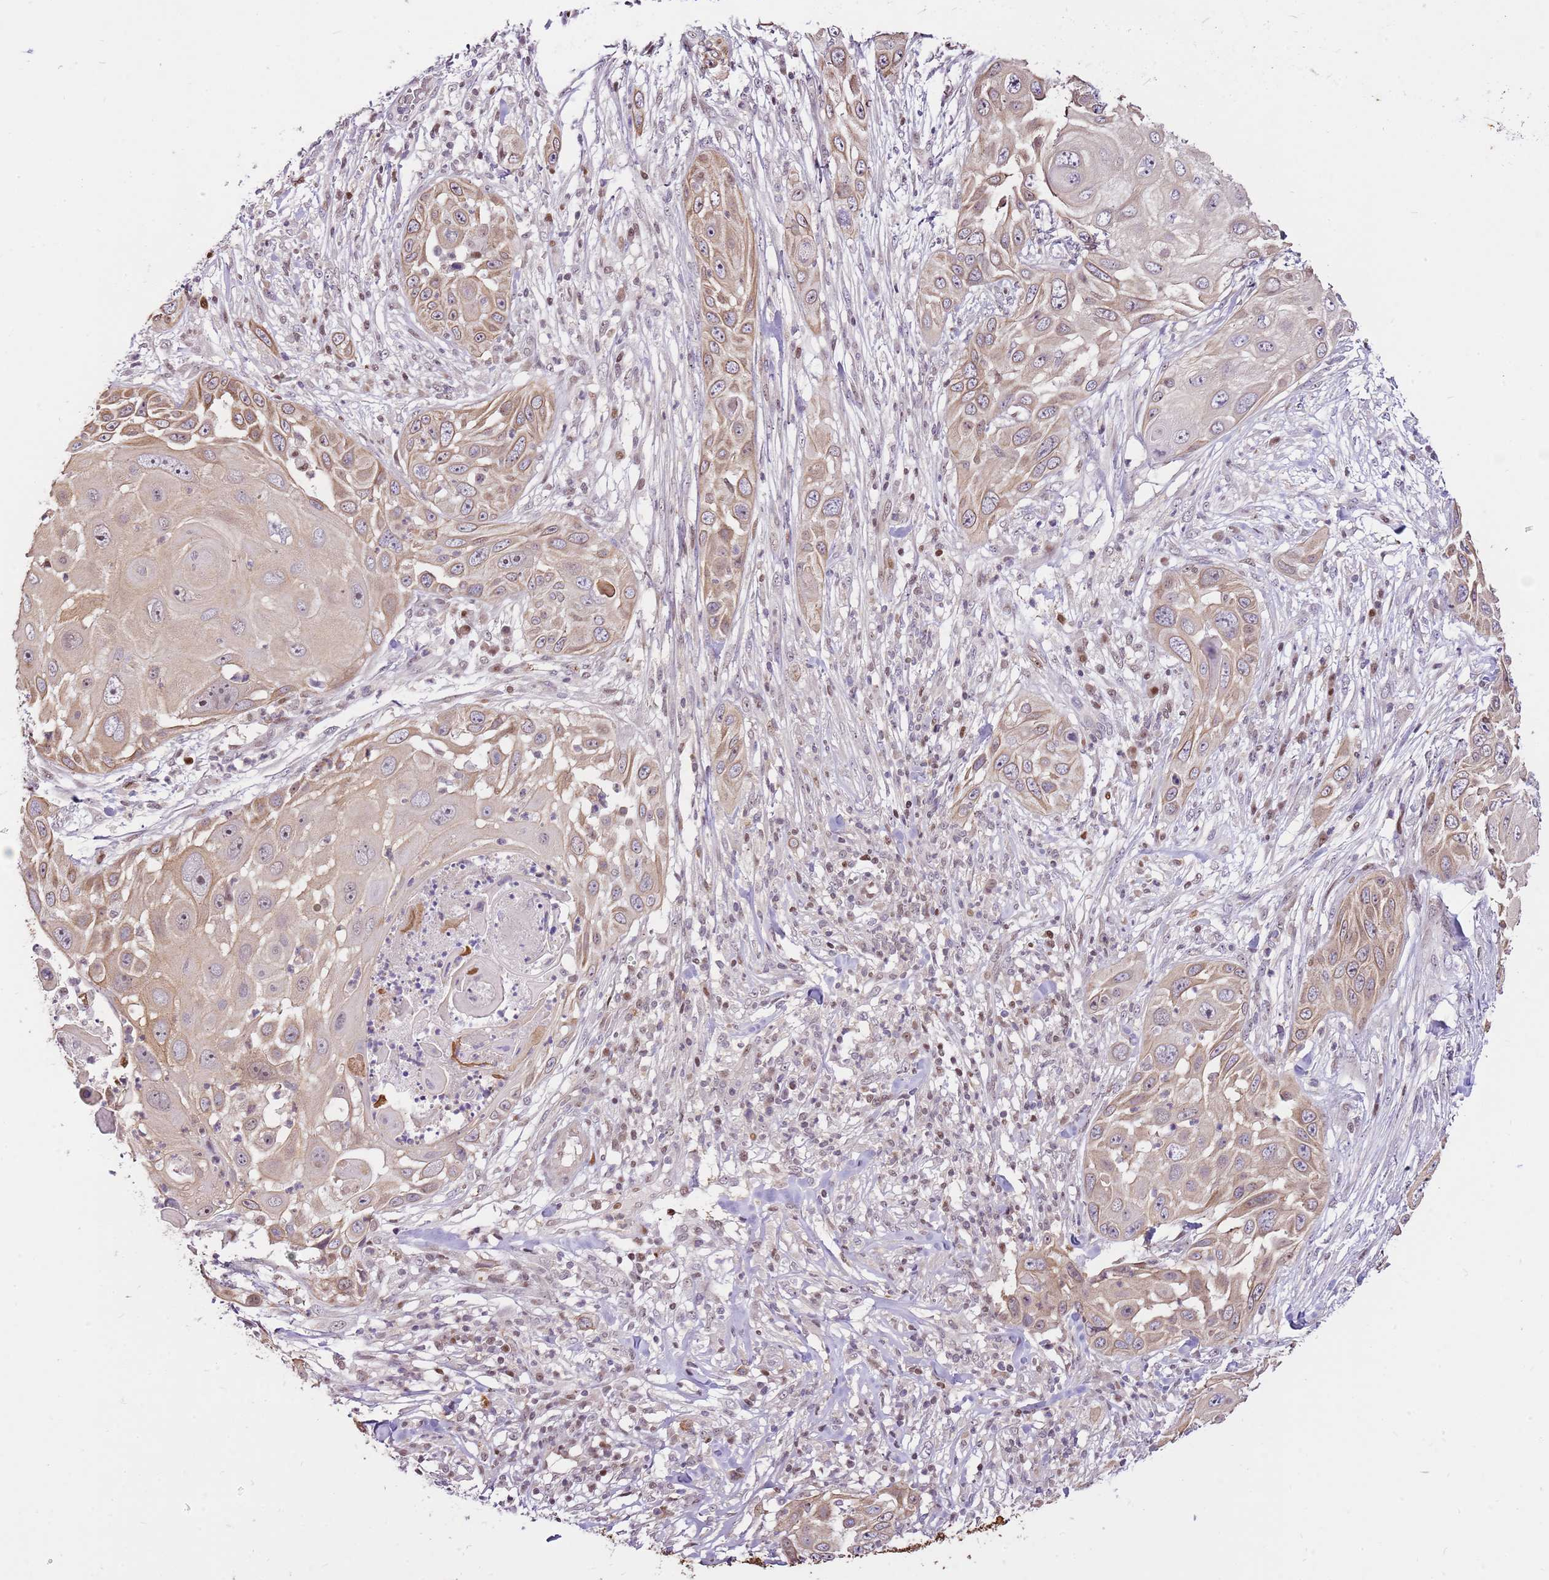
{"staining": {"intensity": "weak", "quantity": "25%-75%", "location": "cytoplasmic/membranous"}, "tissue": "skin cancer", "cell_type": "Tumor cells", "image_type": "cancer", "snomed": [{"axis": "morphology", "description": "Squamous cell carcinoma, NOS"}, {"axis": "topography", "description": "Skin"}], "caption": "IHC of human skin cancer (squamous cell carcinoma) shows low levels of weak cytoplasmic/membranous expression in about 25%-75% of tumor cells.", "gene": "RFK", "patient": {"sex": "female", "age": 44}}